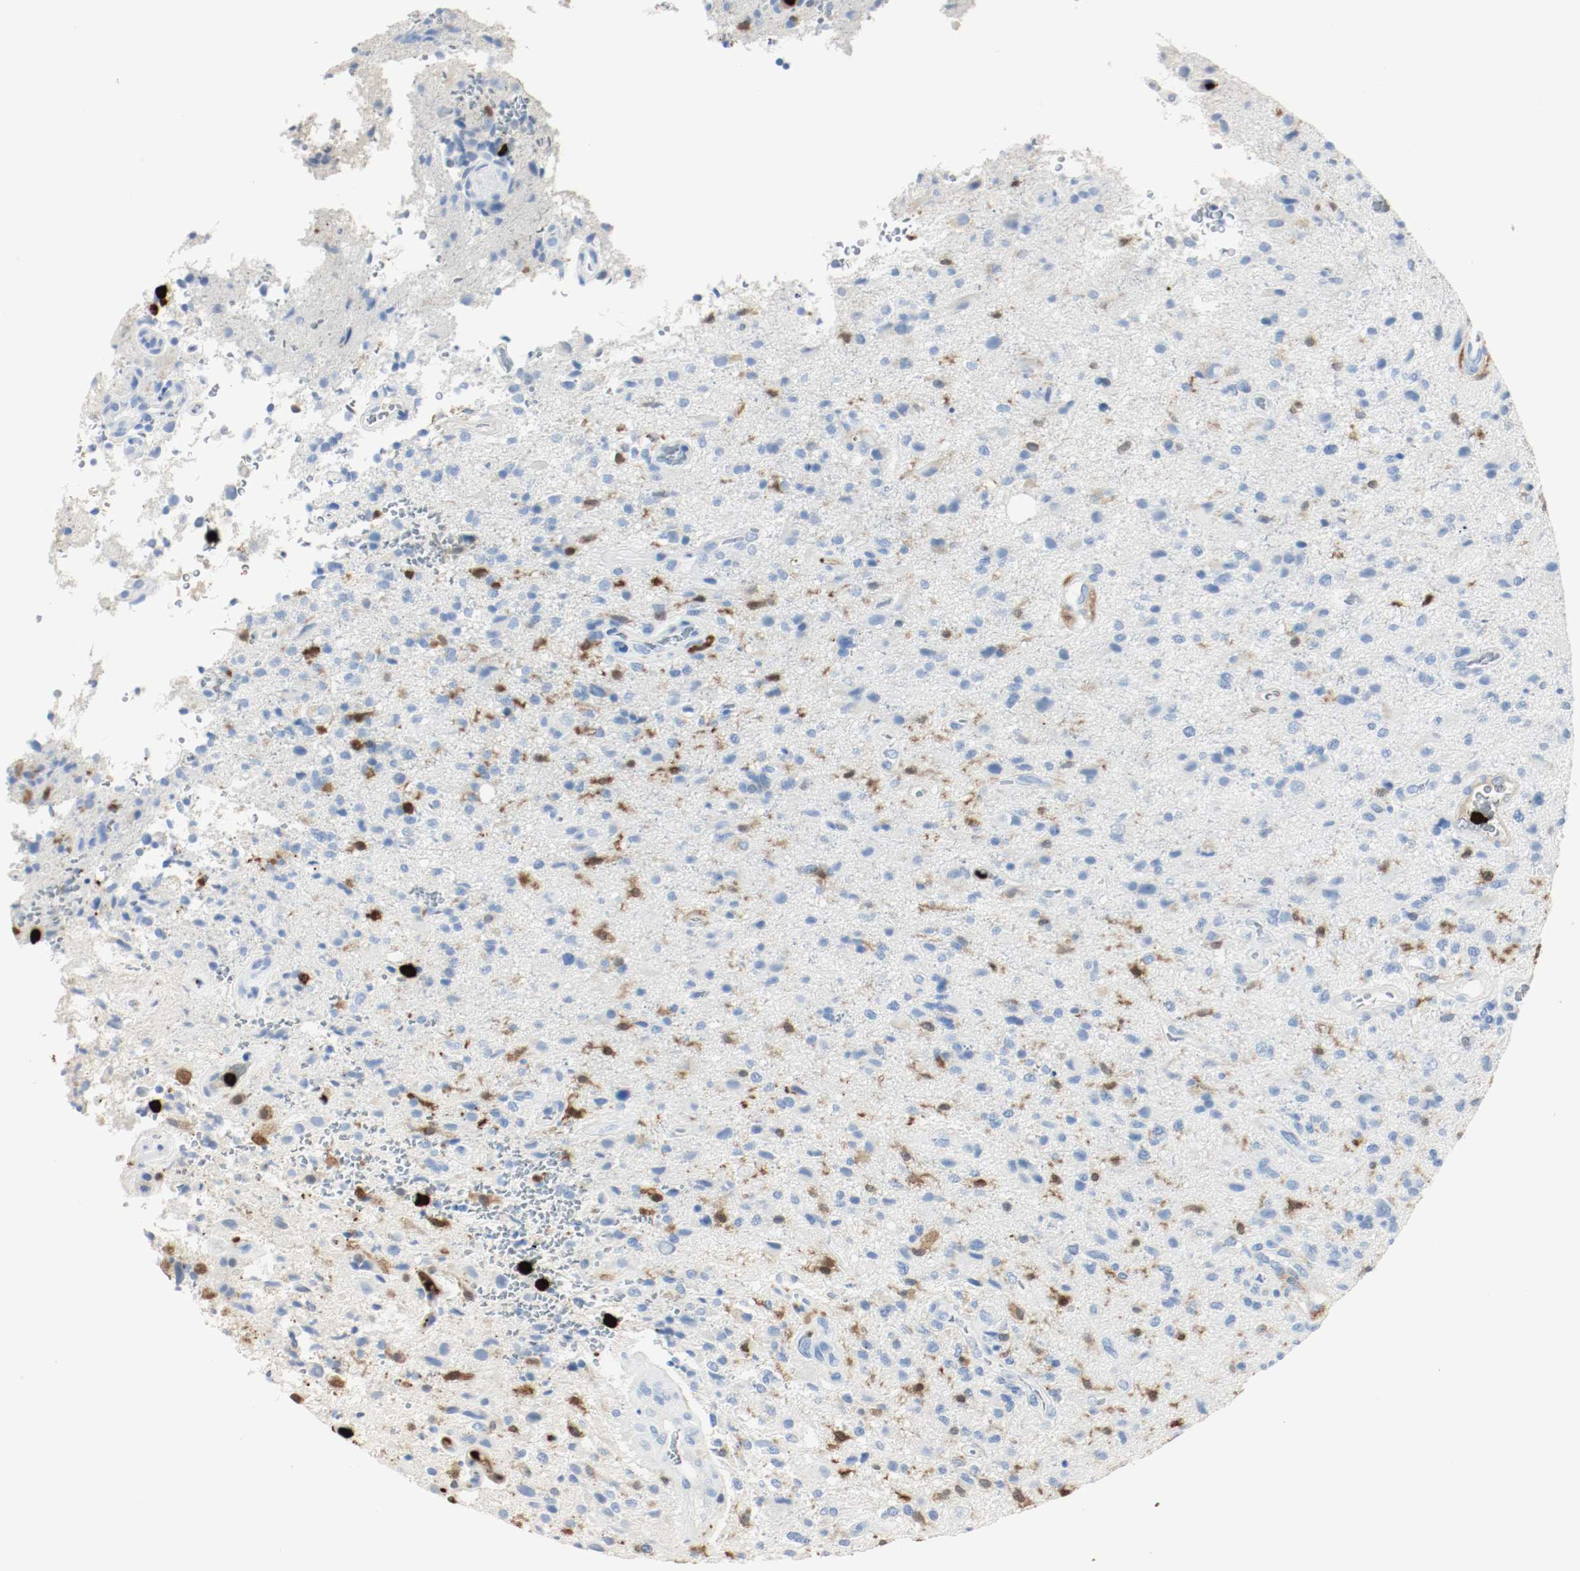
{"staining": {"intensity": "moderate", "quantity": "<25%", "location": "cytoplasmic/membranous"}, "tissue": "glioma", "cell_type": "Tumor cells", "image_type": "cancer", "snomed": [{"axis": "morphology", "description": "Normal tissue, NOS"}, {"axis": "morphology", "description": "Glioma, malignant, High grade"}, {"axis": "topography", "description": "Cerebral cortex"}], "caption": "High-magnification brightfield microscopy of glioma stained with DAB (3,3'-diaminobenzidine) (brown) and counterstained with hematoxylin (blue). tumor cells exhibit moderate cytoplasmic/membranous positivity is identified in approximately<25% of cells. Nuclei are stained in blue.", "gene": "S100A9", "patient": {"sex": "male", "age": 75}}